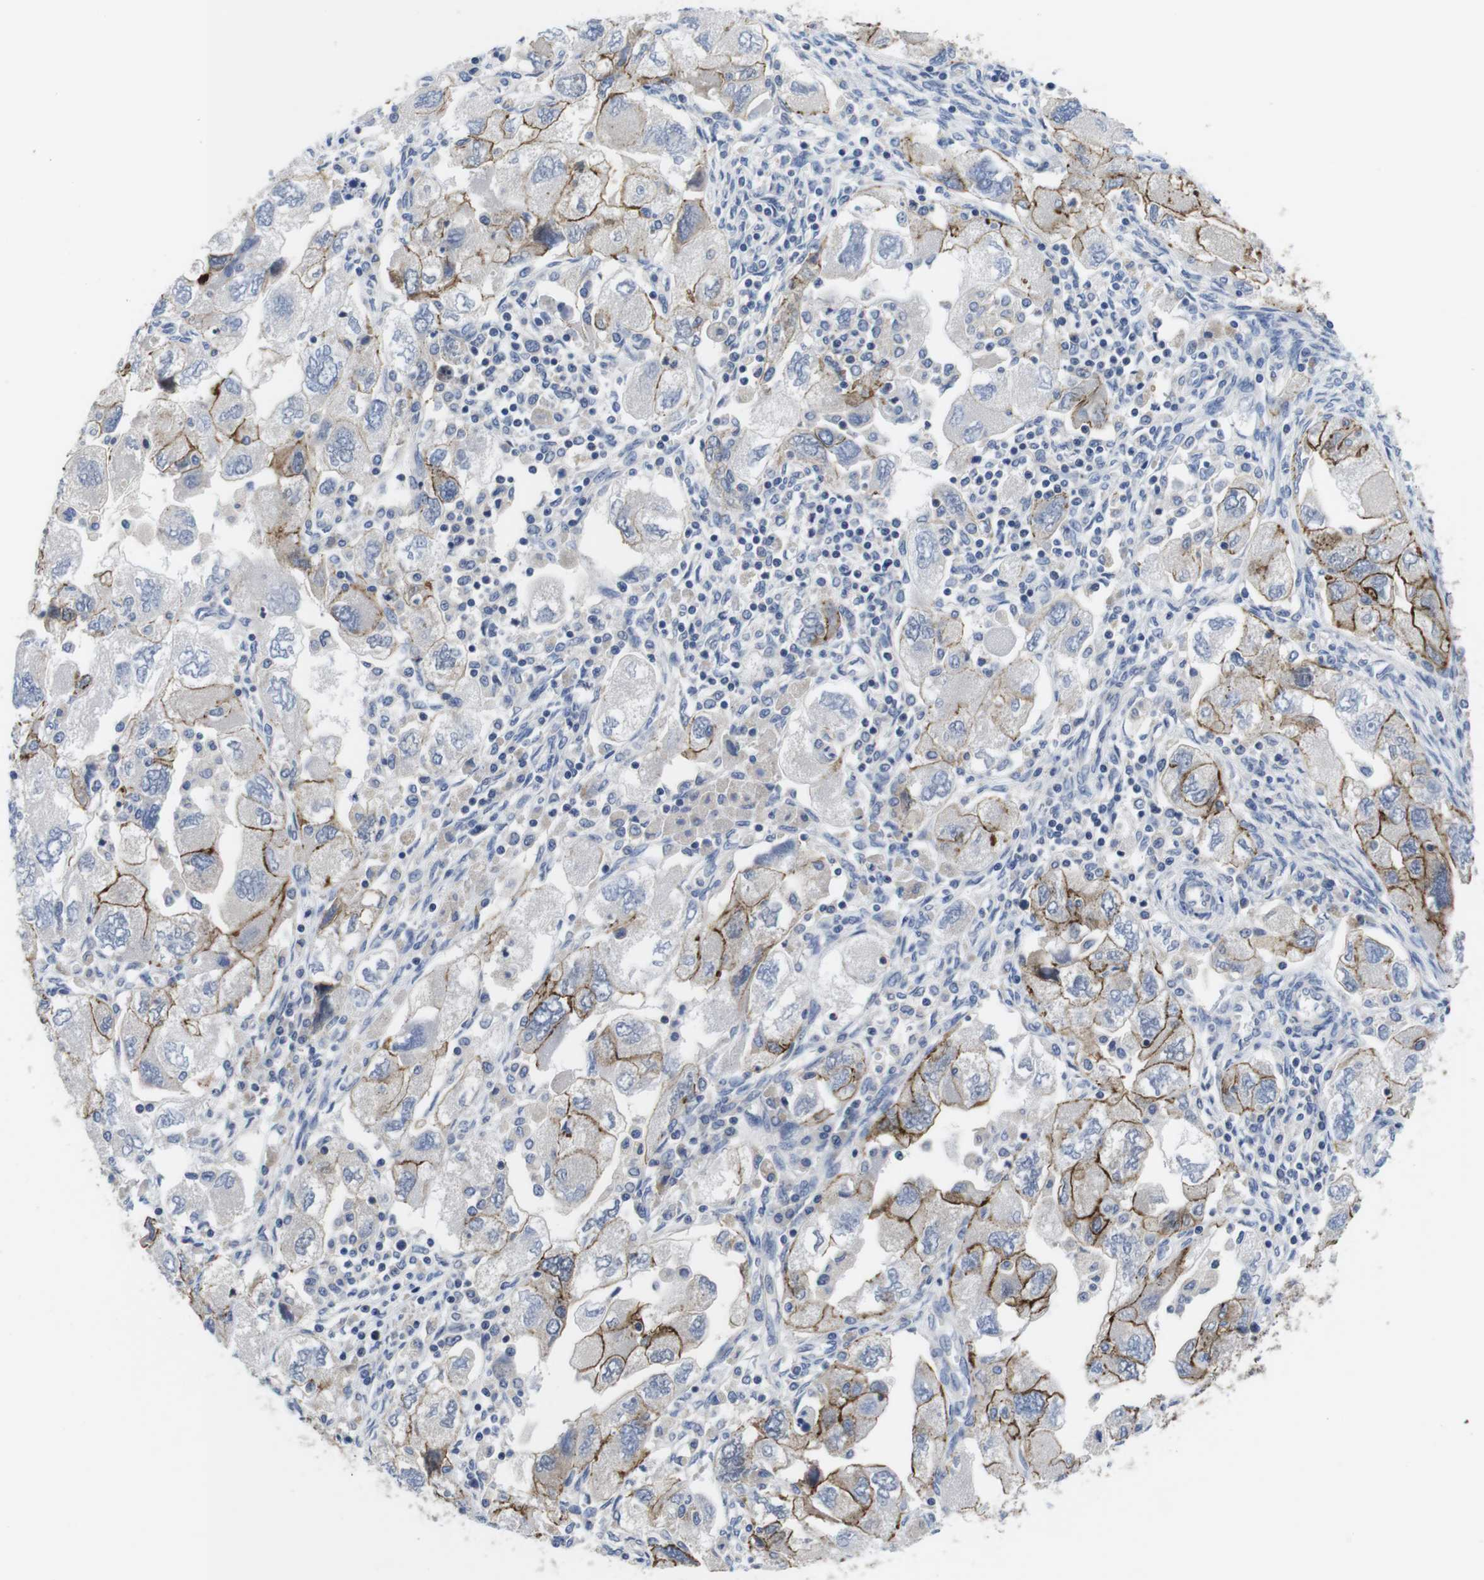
{"staining": {"intensity": "moderate", "quantity": ">75%", "location": "cytoplasmic/membranous"}, "tissue": "ovarian cancer", "cell_type": "Tumor cells", "image_type": "cancer", "snomed": [{"axis": "morphology", "description": "Carcinoma, NOS"}, {"axis": "morphology", "description": "Cystadenocarcinoma, serous, NOS"}, {"axis": "topography", "description": "Ovary"}], "caption": "DAB (3,3'-diaminobenzidine) immunohistochemical staining of human ovarian cancer demonstrates moderate cytoplasmic/membranous protein expression in about >75% of tumor cells. (DAB = brown stain, brightfield microscopy at high magnification).", "gene": "SCRIB", "patient": {"sex": "female", "age": 69}}